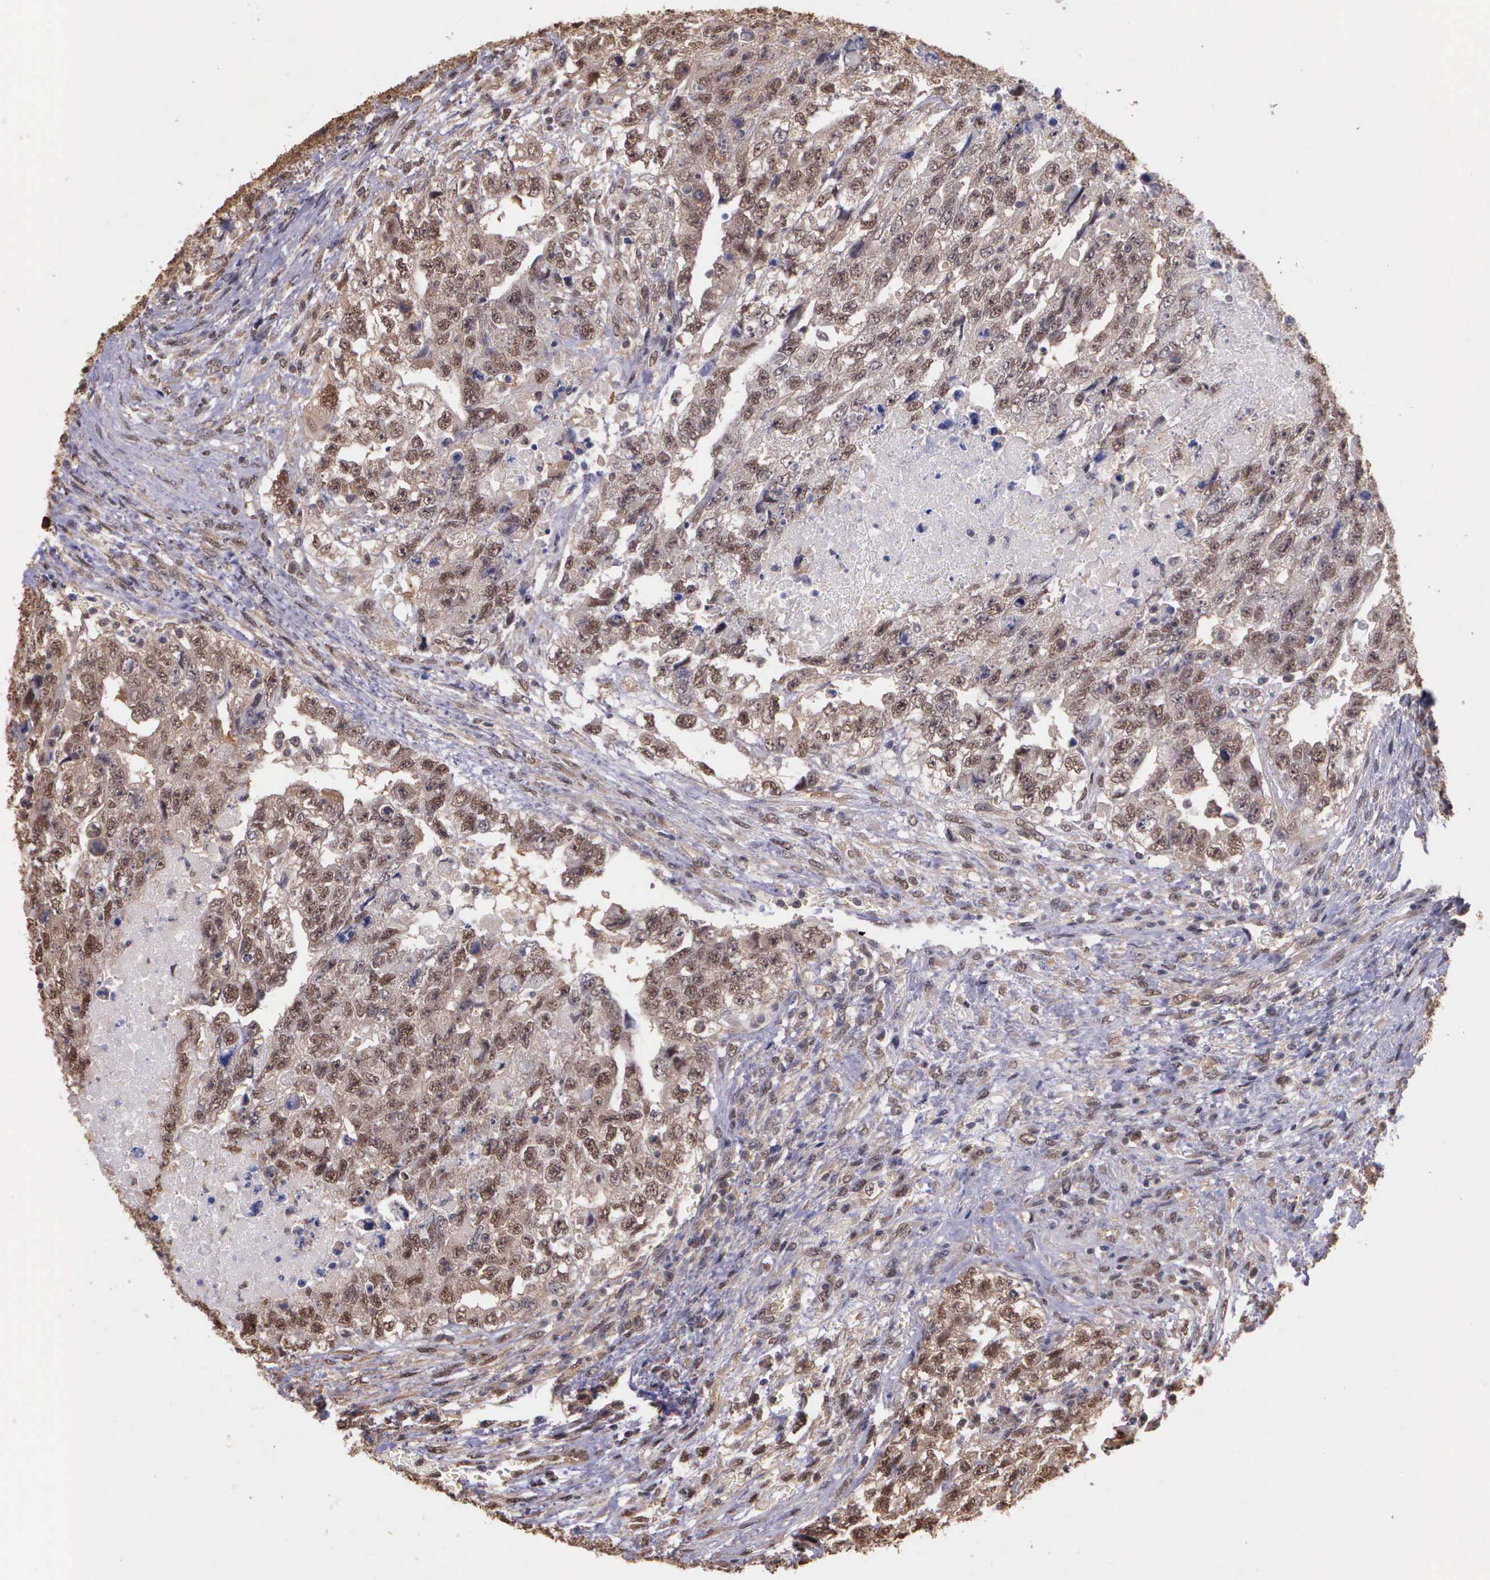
{"staining": {"intensity": "strong", "quantity": ">75%", "location": "cytoplasmic/membranous,nuclear"}, "tissue": "testis cancer", "cell_type": "Tumor cells", "image_type": "cancer", "snomed": [{"axis": "morphology", "description": "Carcinoma, Embryonal, NOS"}, {"axis": "topography", "description": "Testis"}], "caption": "Protein staining demonstrates strong cytoplasmic/membranous and nuclear positivity in approximately >75% of tumor cells in testis cancer.", "gene": "PSMC1", "patient": {"sex": "male", "age": 36}}